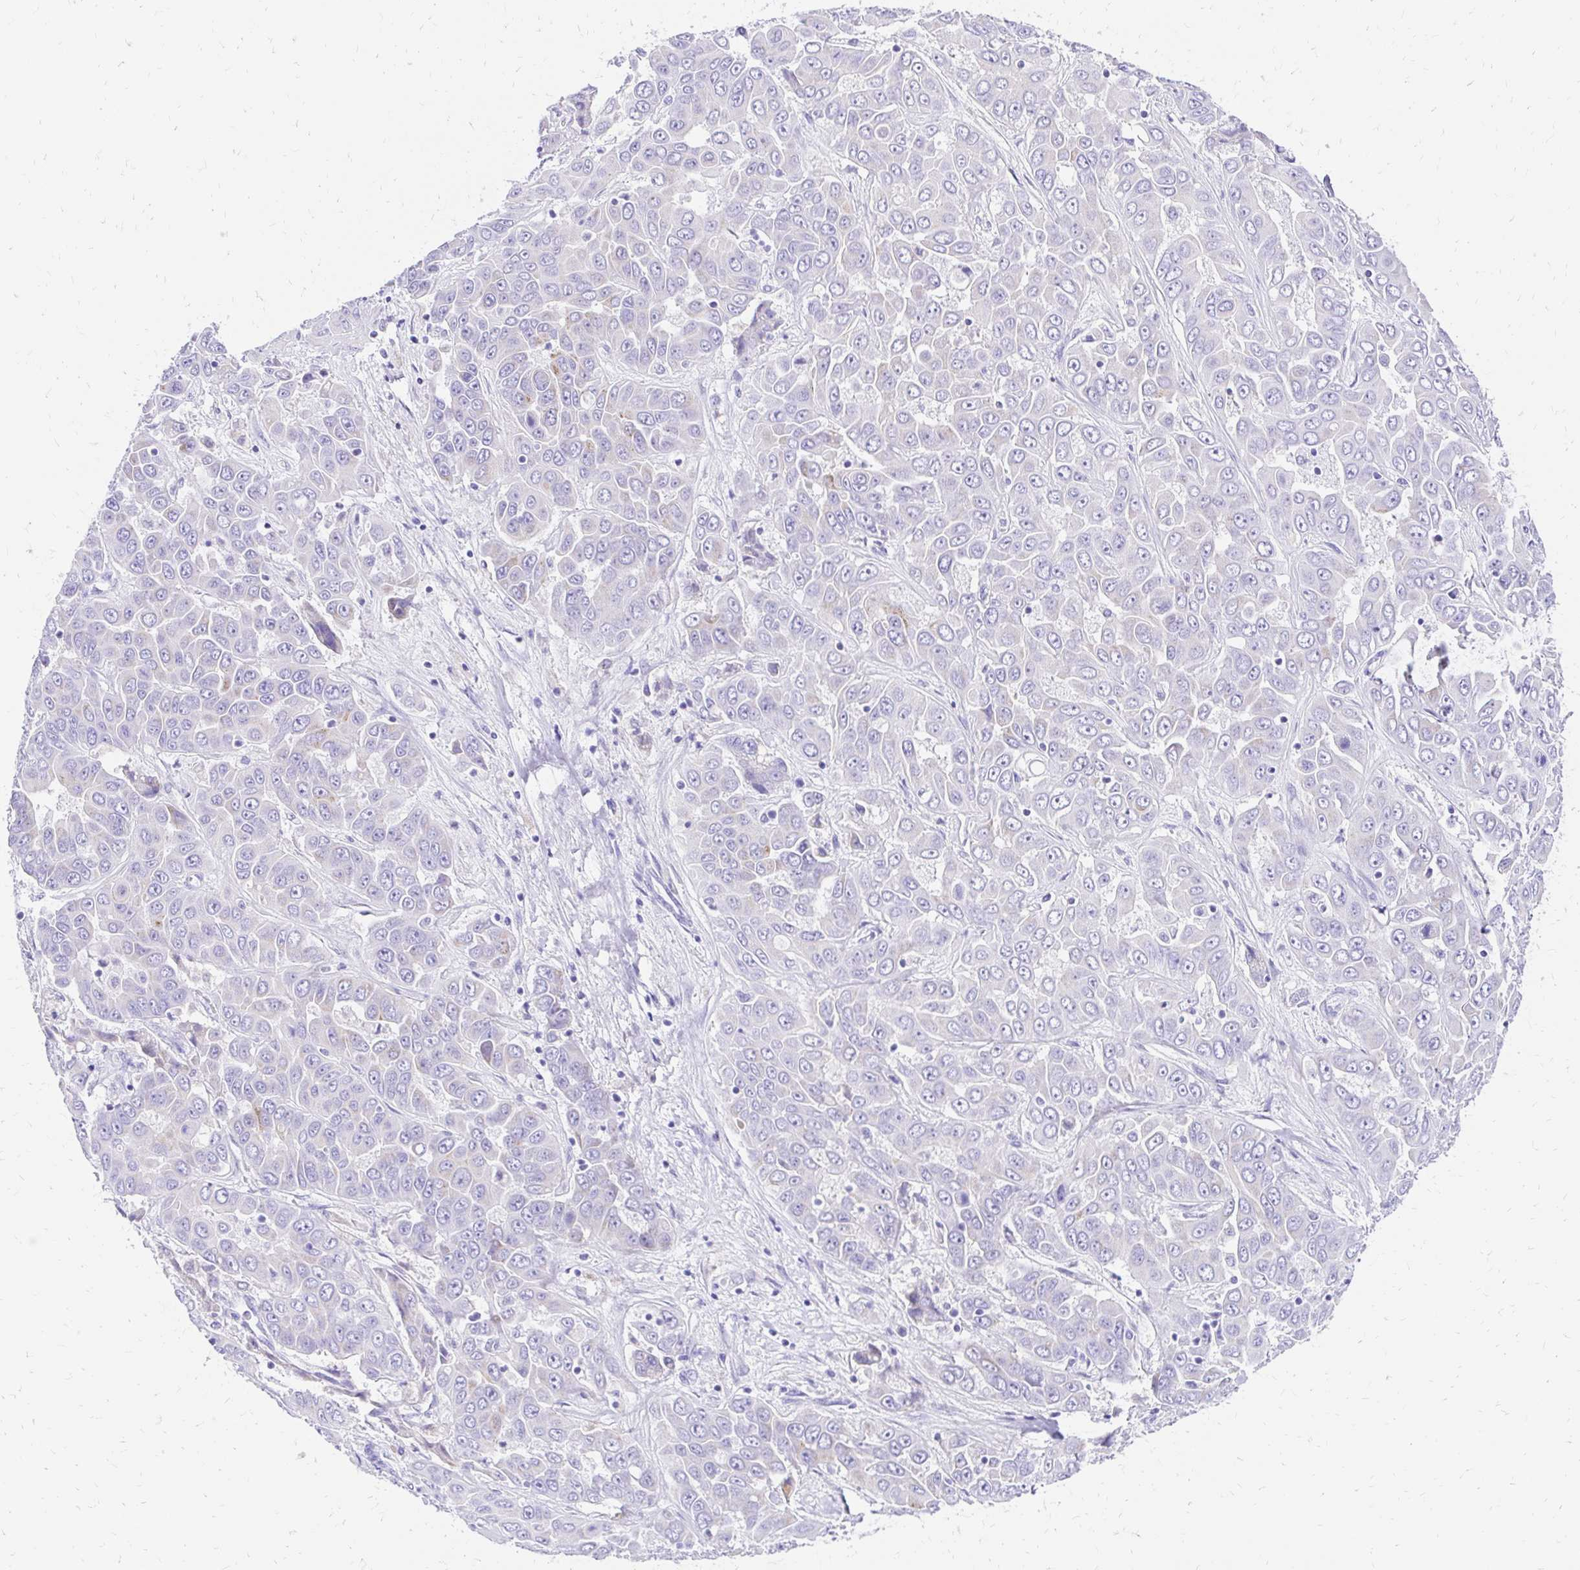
{"staining": {"intensity": "negative", "quantity": "none", "location": "none"}, "tissue": "liver cancer", "cell_type": "Tumor cells", "image_type": "cancer", "snomed": [{"axis": "morphology", "description": "Cholangiocarcinoma"}, {"axis": "topography", "description": "Liver"}], "caption": "Human liver cancer stained for a protein using immunohistochemistry displays no staining in tumor cells.", "gene": "S100G", "patient": {"sex": "female", "age": 52}}